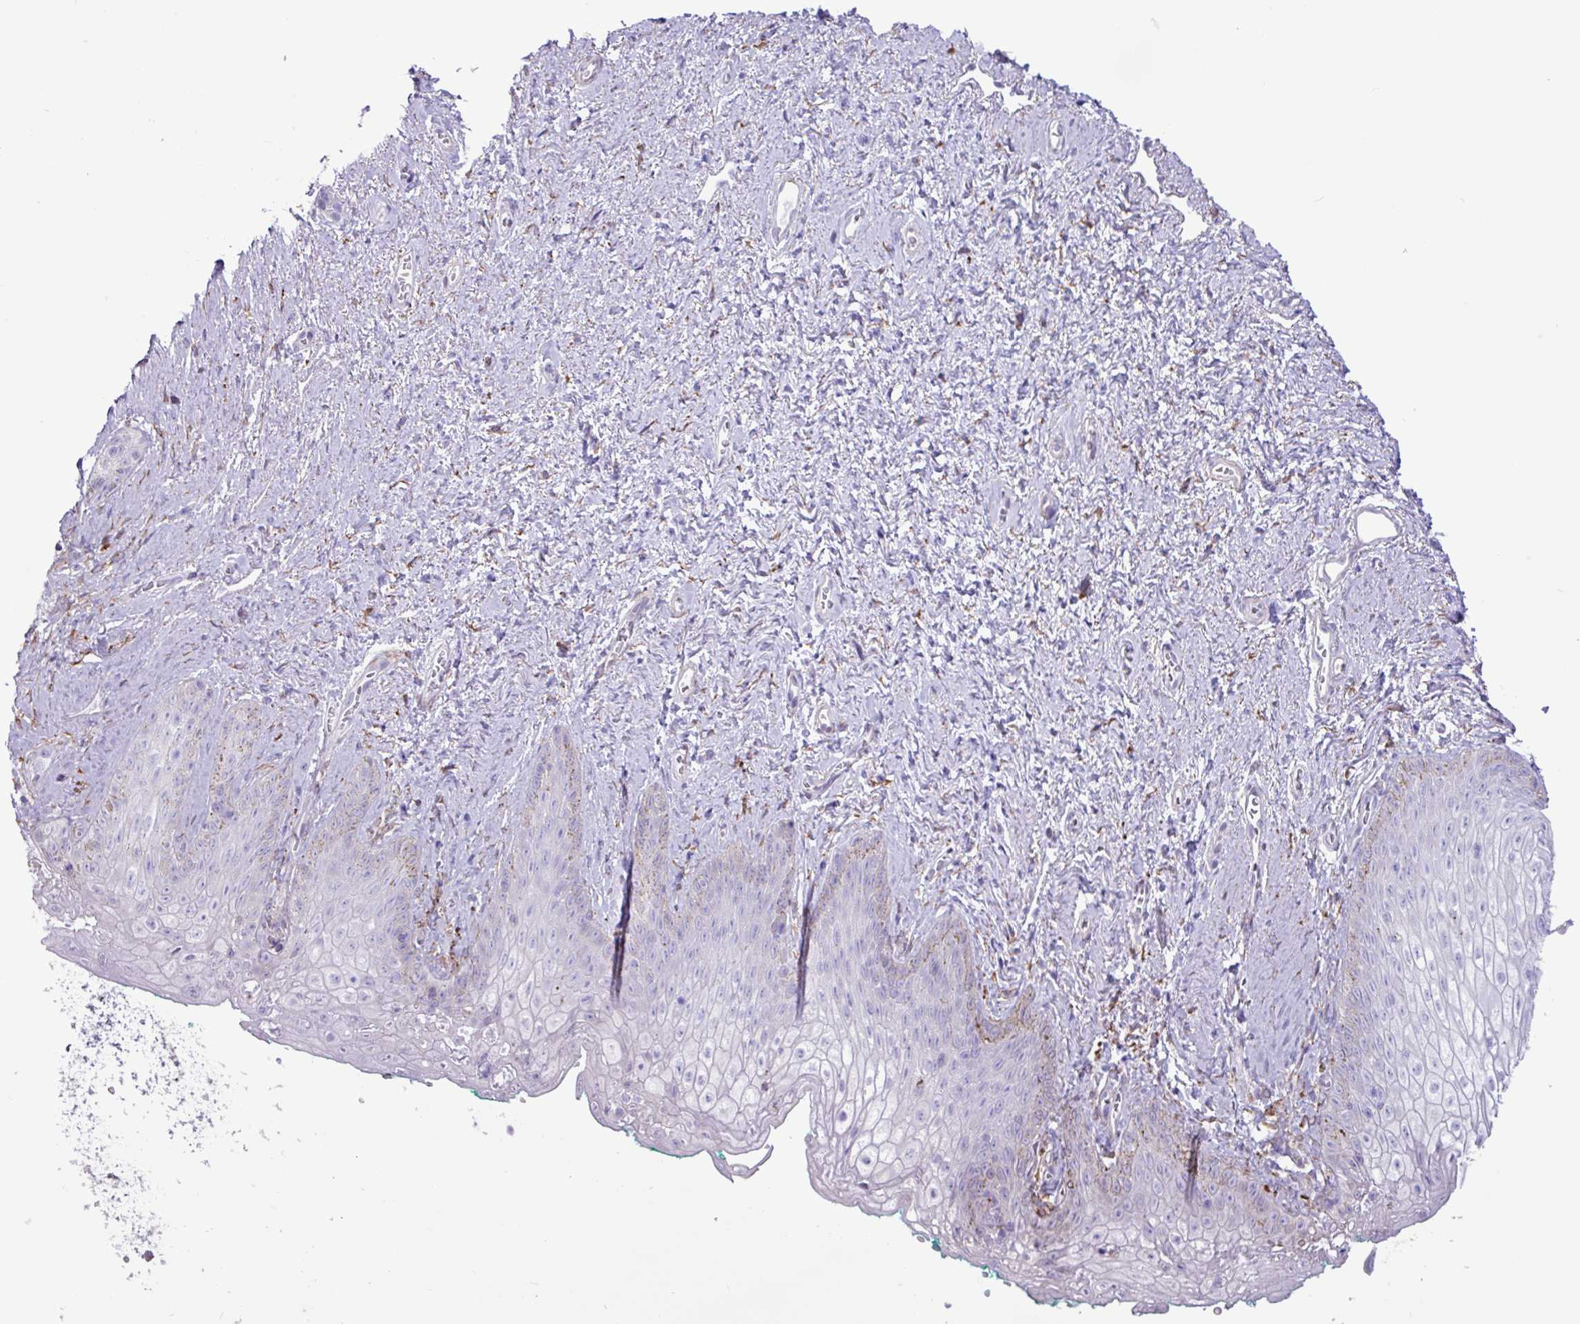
{"staining": {"intensity": "negative", "quantity": "none", "location": "none"}, "tissue": "vagina", "cell_type": "Squamous epithelial cells", "image_type": "normal", "snomed": [{"axis": "morphology", "description": "Normal tissue, NOS"}, {"axis": "topography", "description": "Vulva"}, {"axis": "topography", "description": "Vagina"}, {"axis": "topography", "description": "Peripheral nerve tissue"}], "caption": "The immunohistochemistry (IHC) photomicrograph has no significant expression in squamous epithelial cells of vagina. (Stains: DAB immunohistochemistry with hematoxylin counter stain, Microscopy: brightfield microscopy at high magnification).", "gene": "SLC38A1", "patient": {"sex": "female", "age": 66}}